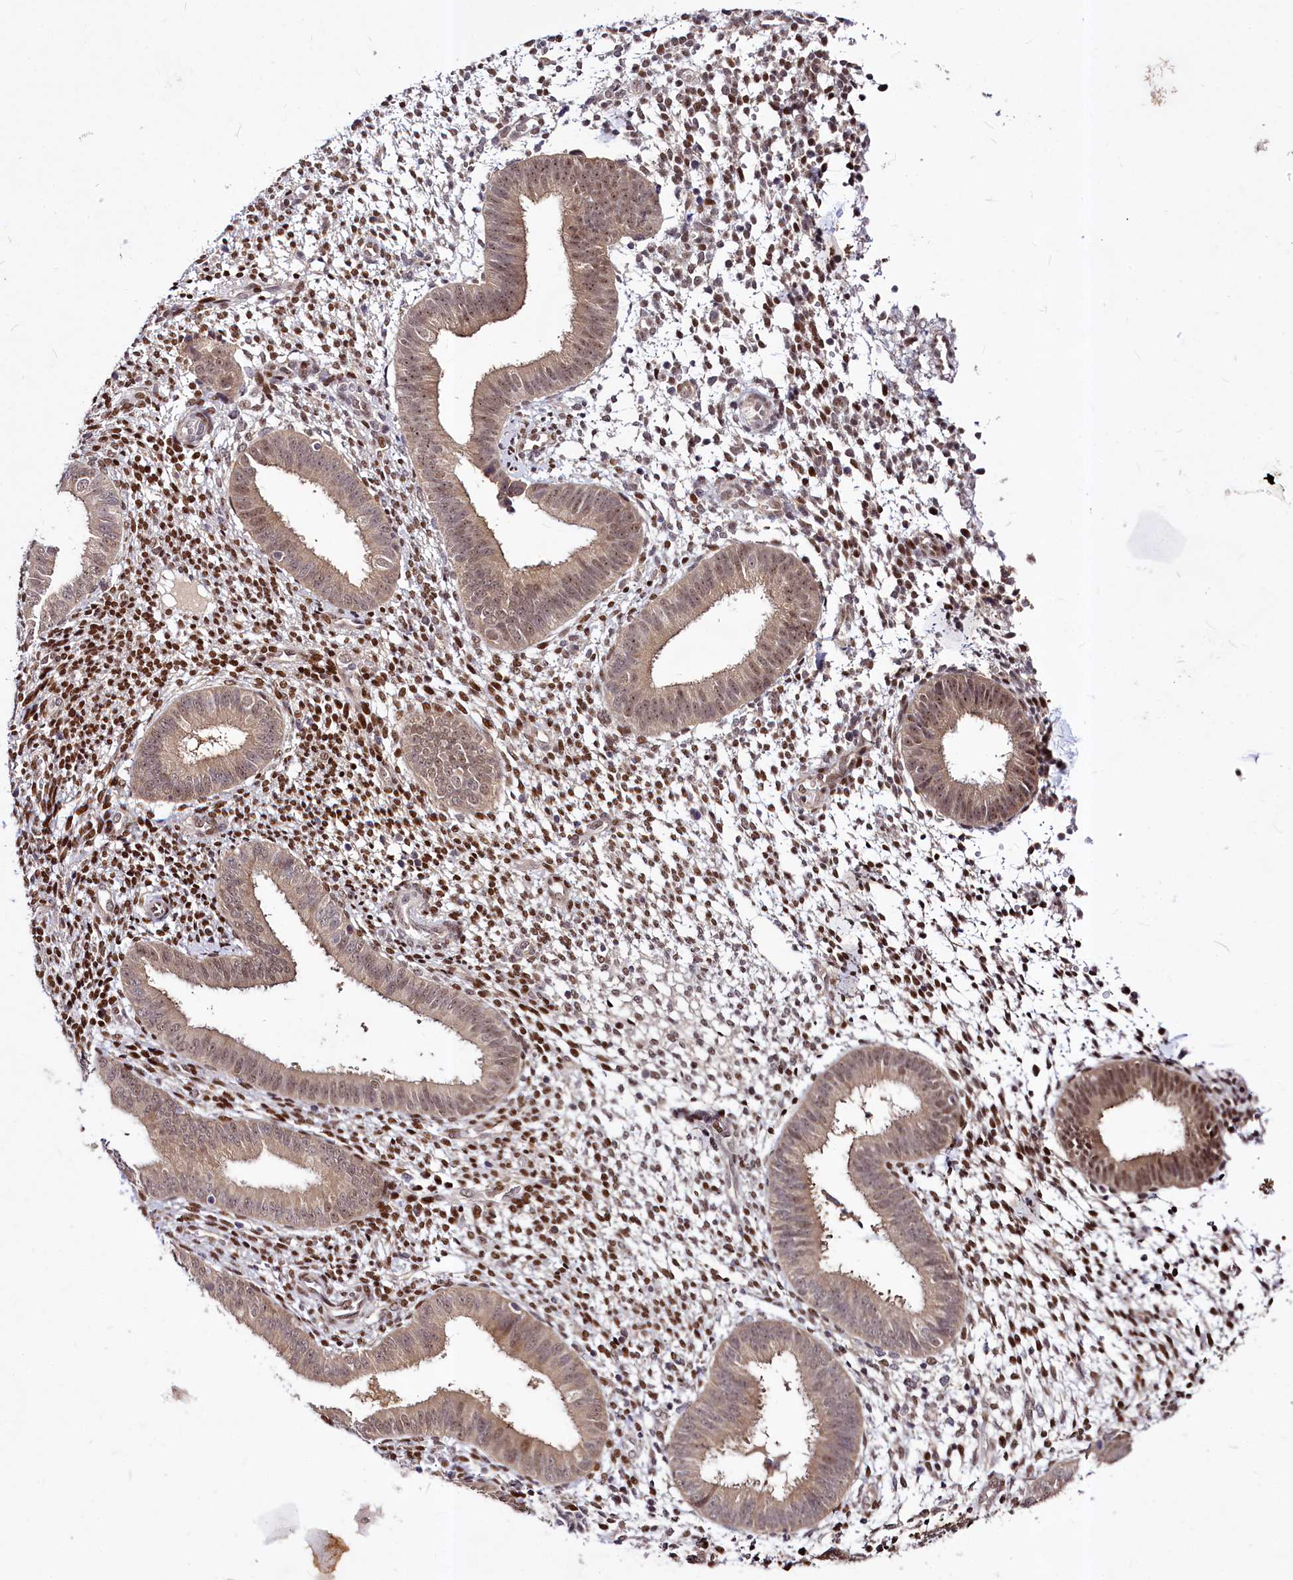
{"staining": {"intensity": "strong", "quantity": "25%-75%", "location": "nuclear"}, "tissue": "endometrium", "cell_type": "Cells in endometrial stroma", "image_type": "normal", "snomed": [{"axis": "morphology", "description": "Normal tissue, NOS"}, {"axis": "topography", "description": "Uterus"}, {"axis": "topography", "description": "Endometrium"}], "caption": "Immunohistochemical staining of unremarkable human endometrium displays 25%-75% levels of strong nuclear protein expression in about 25%-75% of cells in endometrial stroma. (DAB IHC with brightfield microscopy, high magnification).", "gene": "MAML2", "patient": {"sex": "female", "age": 48}}